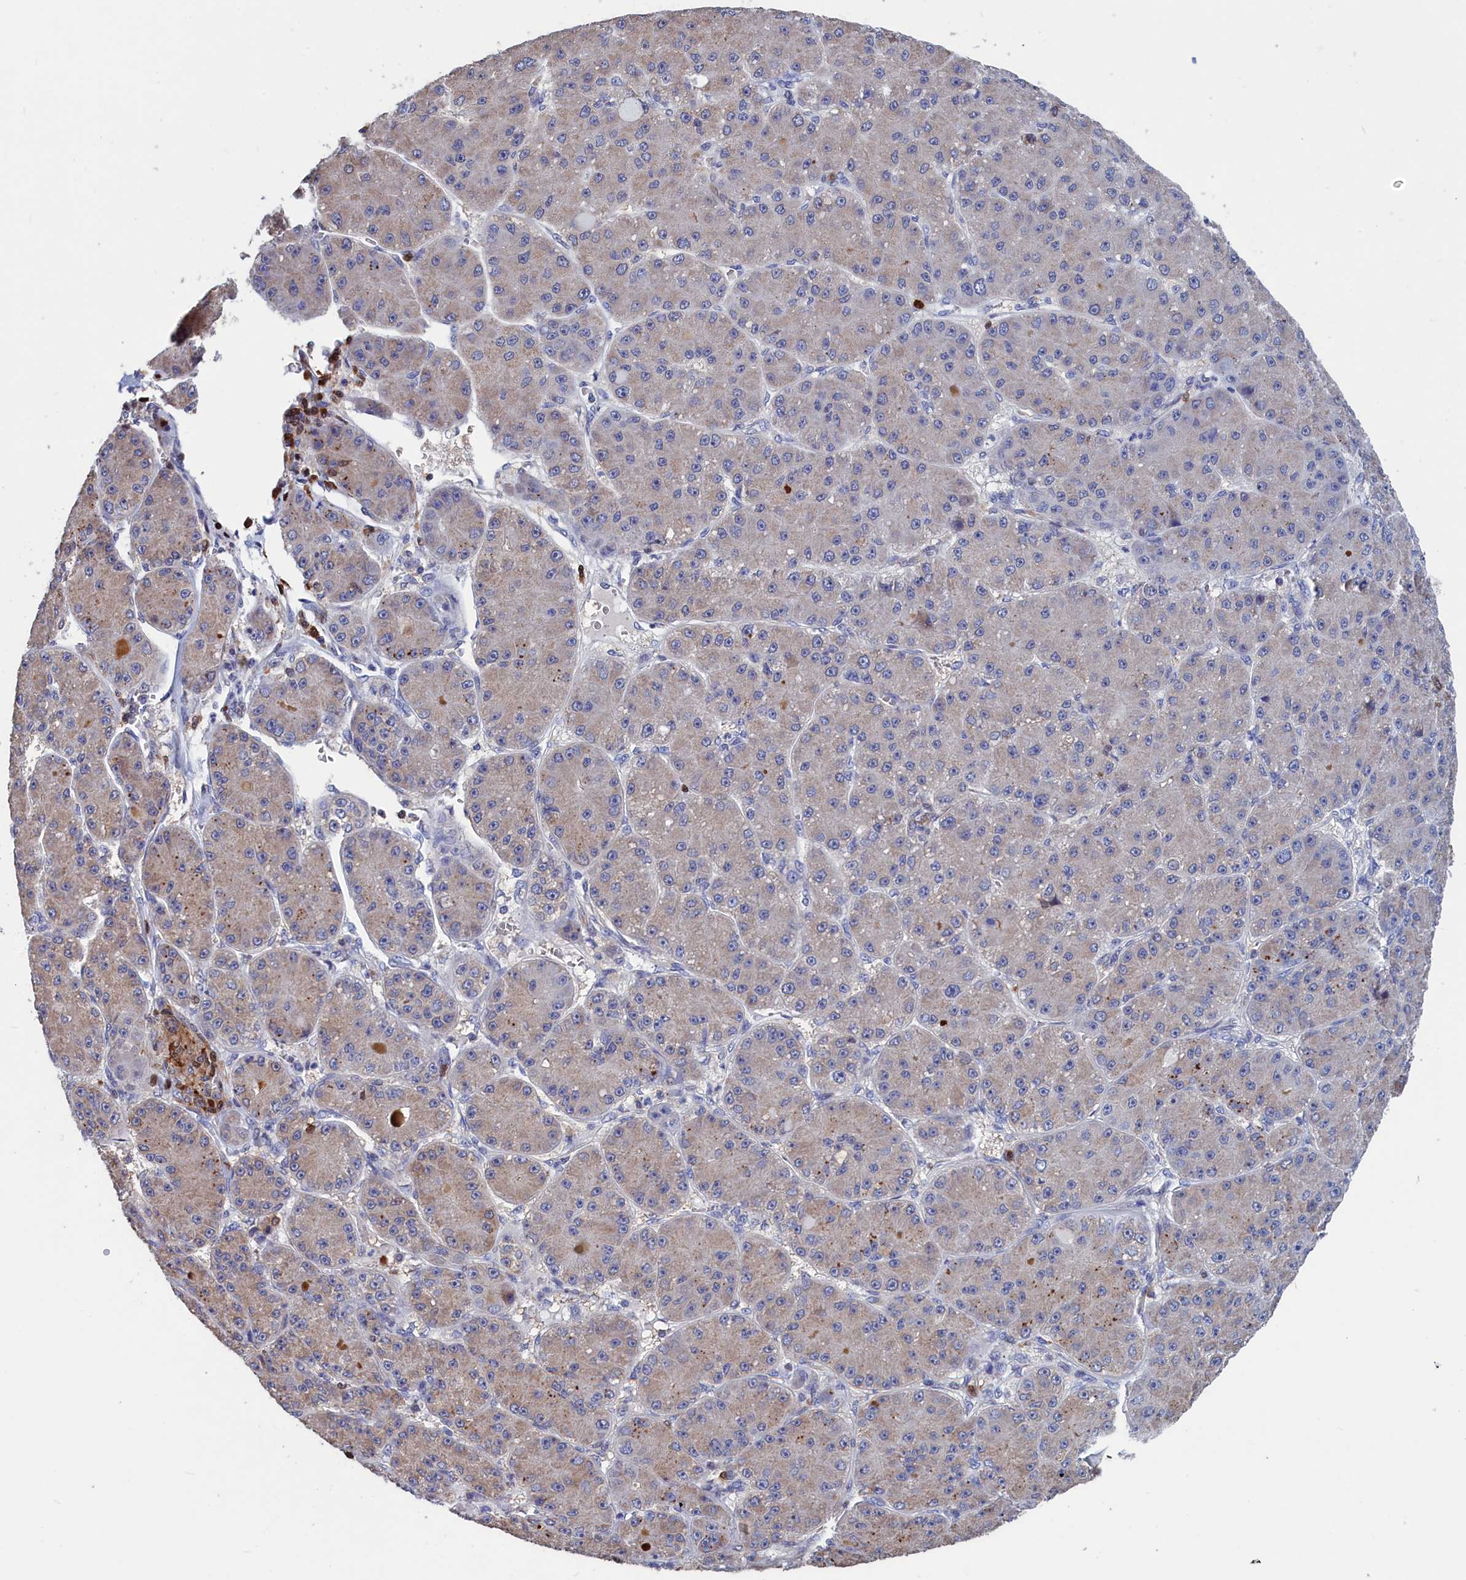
{"staining": {"intensity": "weak", "quantity": "<25%", "location": "cytoplasmic/membranous"}, "tissue": "liver cancer", "cell_type": "Tumor cells", "image_type": "cancer", "snomed": [{"axis": "morphology", "description": "Carcinoma, Hepatocellular, NOS"}, {"axis": "topography", "description": "Liver"}], "caption": "Immunohistochemistry (IHC) image of neoplastic tissue: human liver cancer stained with DAB (3,3'-diaminobenzidine) shows no significant protein expression in tumor cells.", "gene": "CRIP1", "patient": {"sex": "male", "age": 67}}